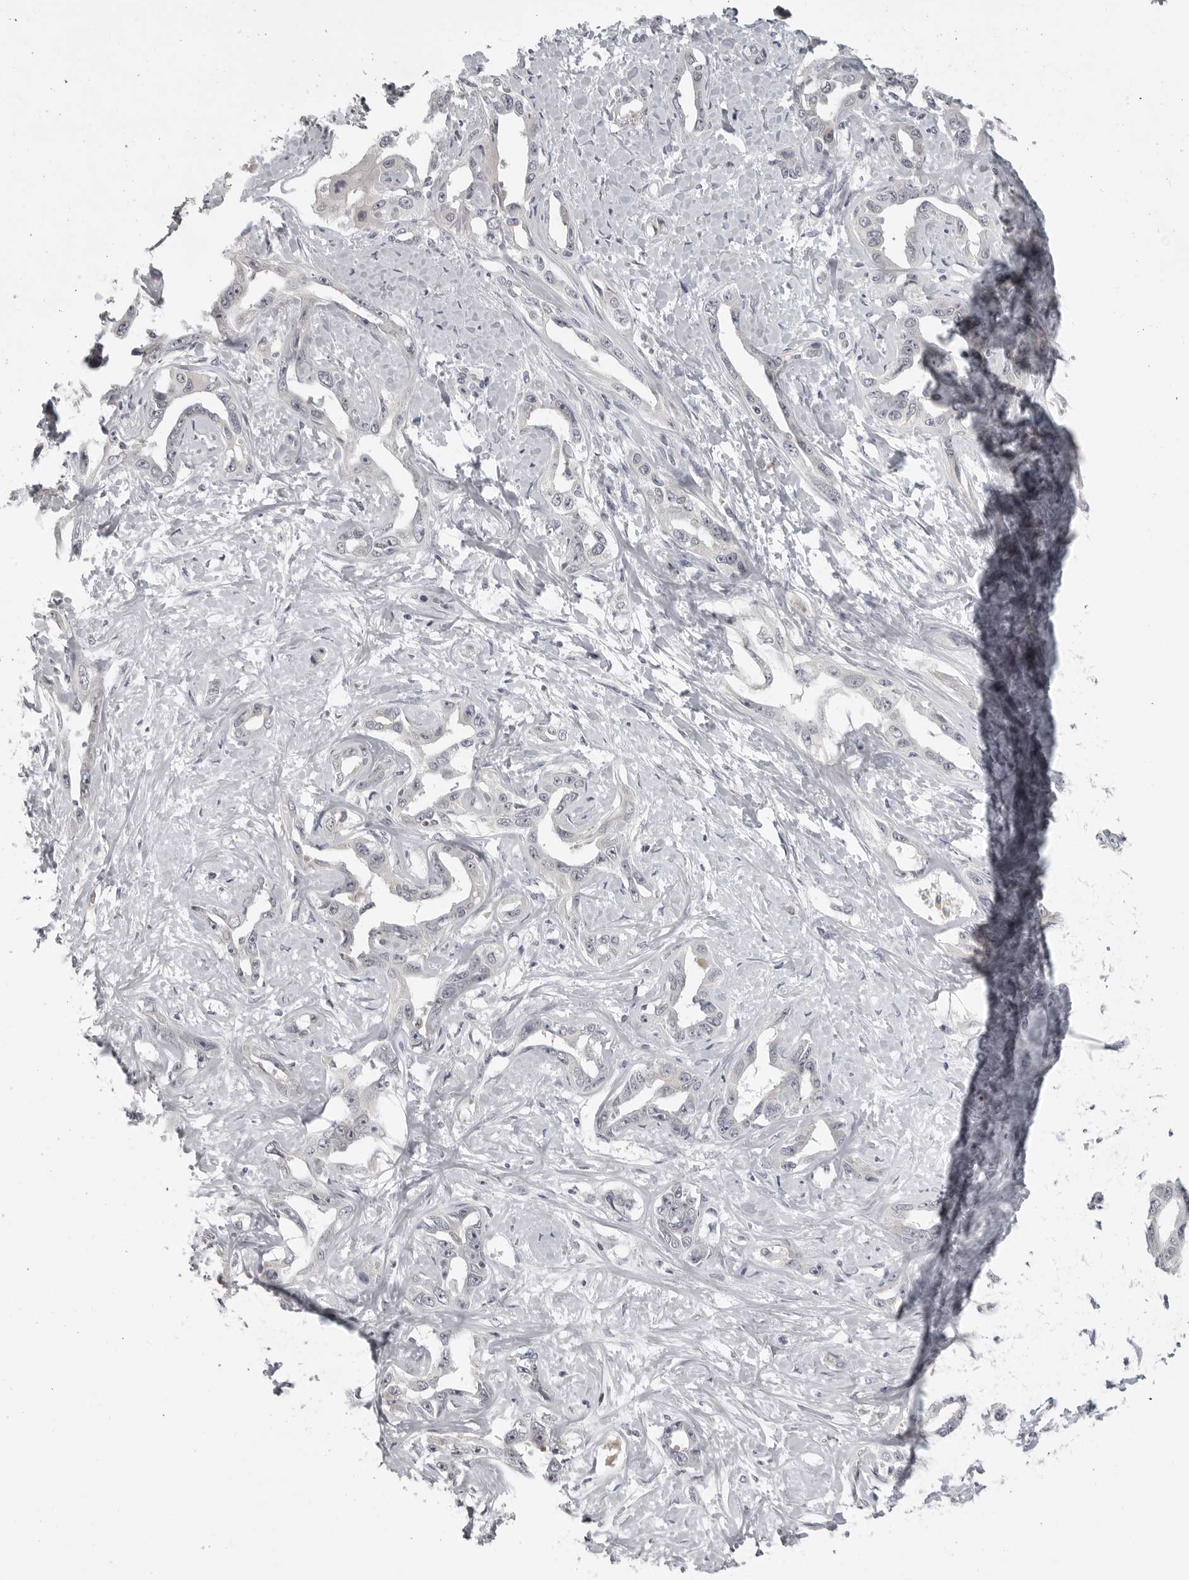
{"staining": {"intensity": "negative", "quantity": "none", "location": "none"}, "tissue": "liver cancer", "cell_type": "Tumor cells", "image_type": "cancer", "snomed": [{"axis": "morphology", "description": "Cholangiocarcinoma"}, {"axis": "topography", "description": "Liver"}], "caption": "The histopathology image demonstrates no significant expression in tumor cells of liver cancer (cholangiocarcinoma). The staining was performed using DAB (3,3'-diaminobenzidine) to visualize the protein expression in brown, while the nuclei were stained in blue with hematoxylin (Magnification: 20x).", "gene": "CD300LD", "patient": {"sex": "male", "age": 59}}